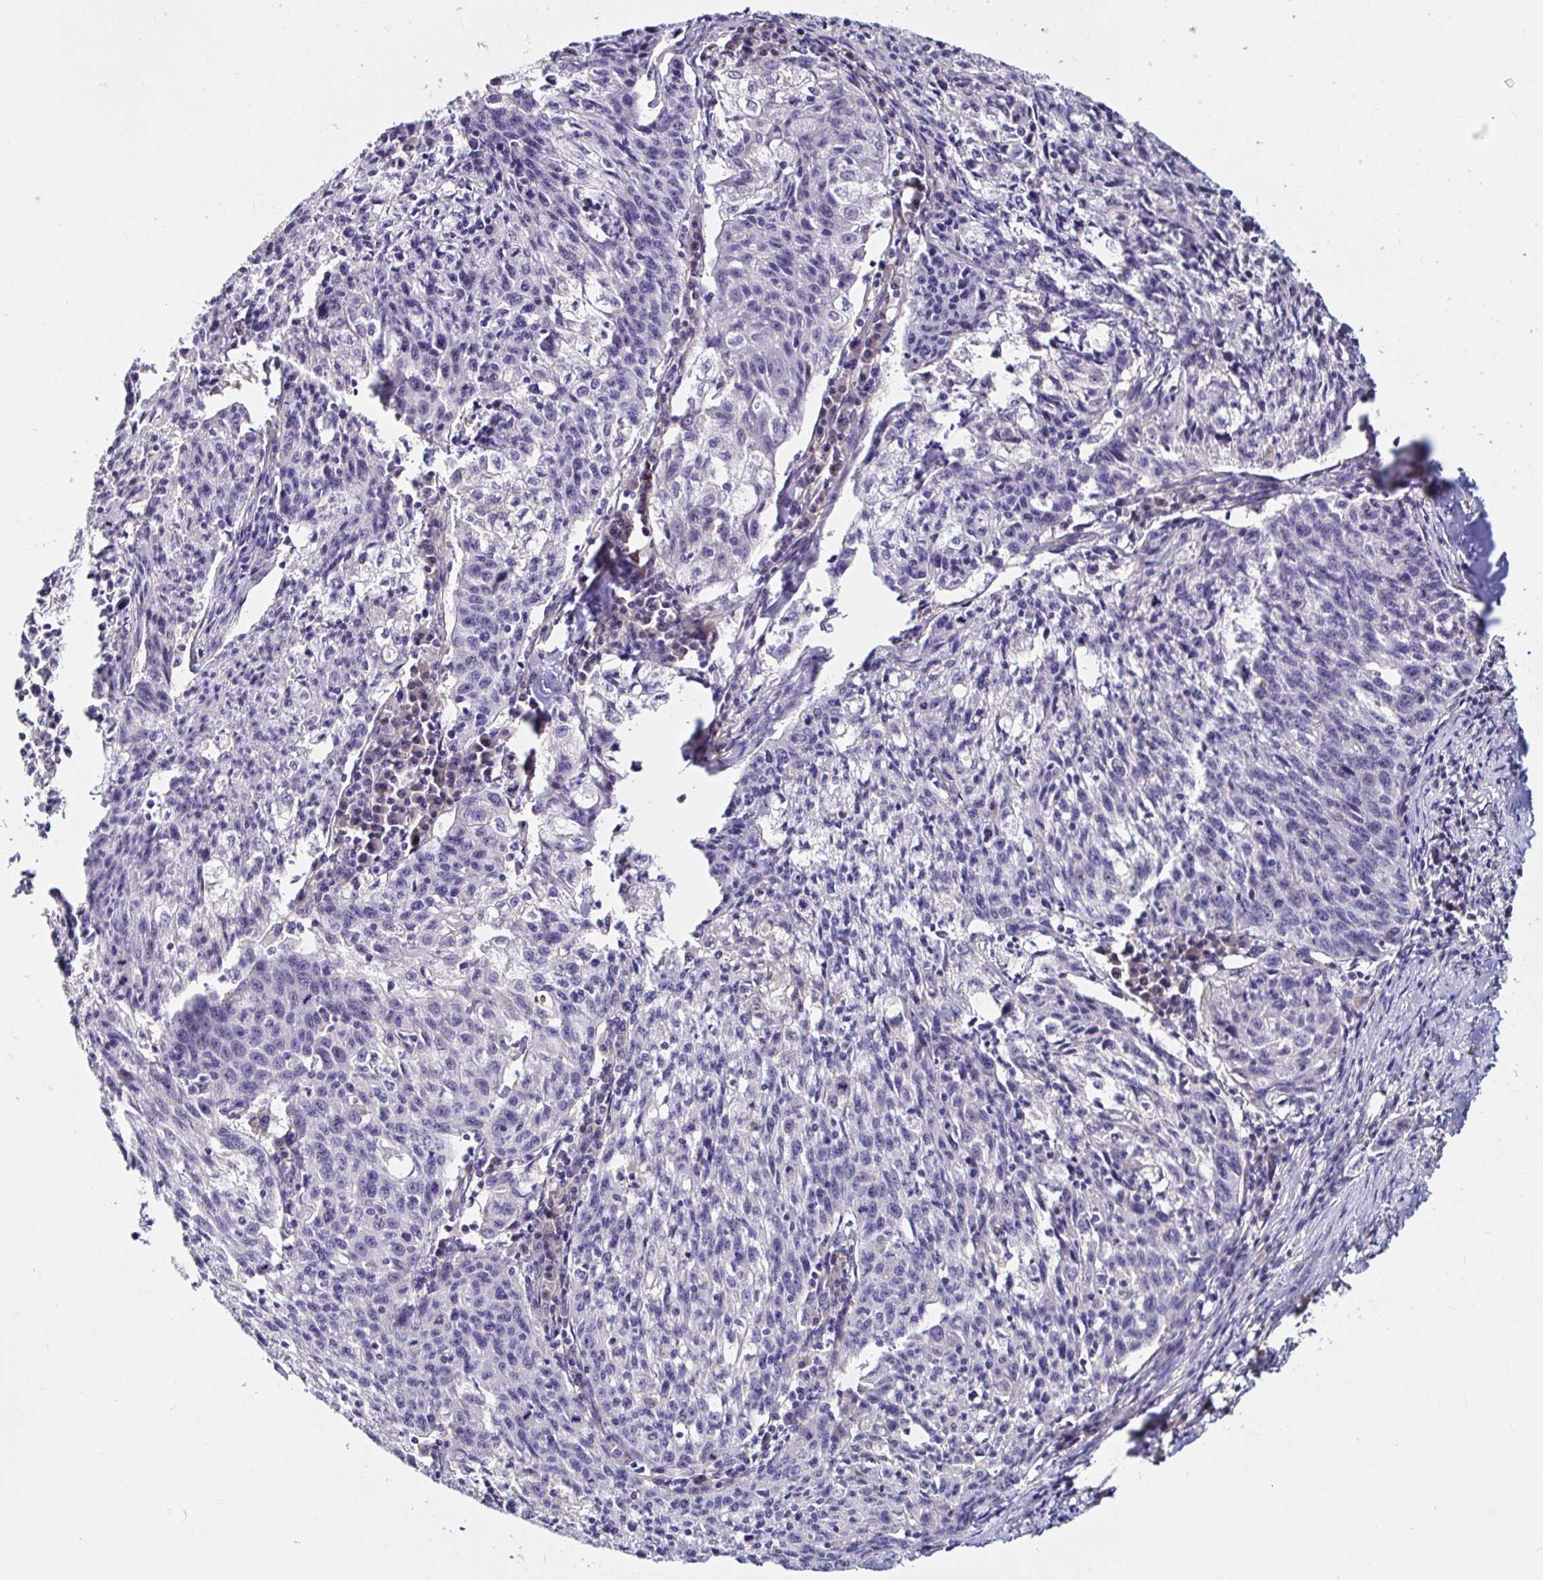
{"staining": {"intensity": "negative", "quantity": "none", "location": "none"}, "tissue": "lung cancer", "cell_type": "Tumor cells", "image_type": "cancer", "snomed": [{"axis": "morphology", "description": "Squamous cell carcinoma, NOS"}, {"axis": "morphology", "description": "Squamous cell carcinoma, metastatic, NOS"}, {"axis": "topography", "description": "Bronchus"}, {"axis": "topography", "description": "Lung"}], "caption": "This is a histopathology image of immunohistochemistry (IHC) staining of lung cancer (metastatic squamous cell carcinoma), which shows no expression in tumor cells. (DAB (3,3'-diaminobenzidine) IHC visualized using brightfield microscopy, high magnification).", "gene": "RSRP1", "patient": {"sex": "male", "age": 62}}